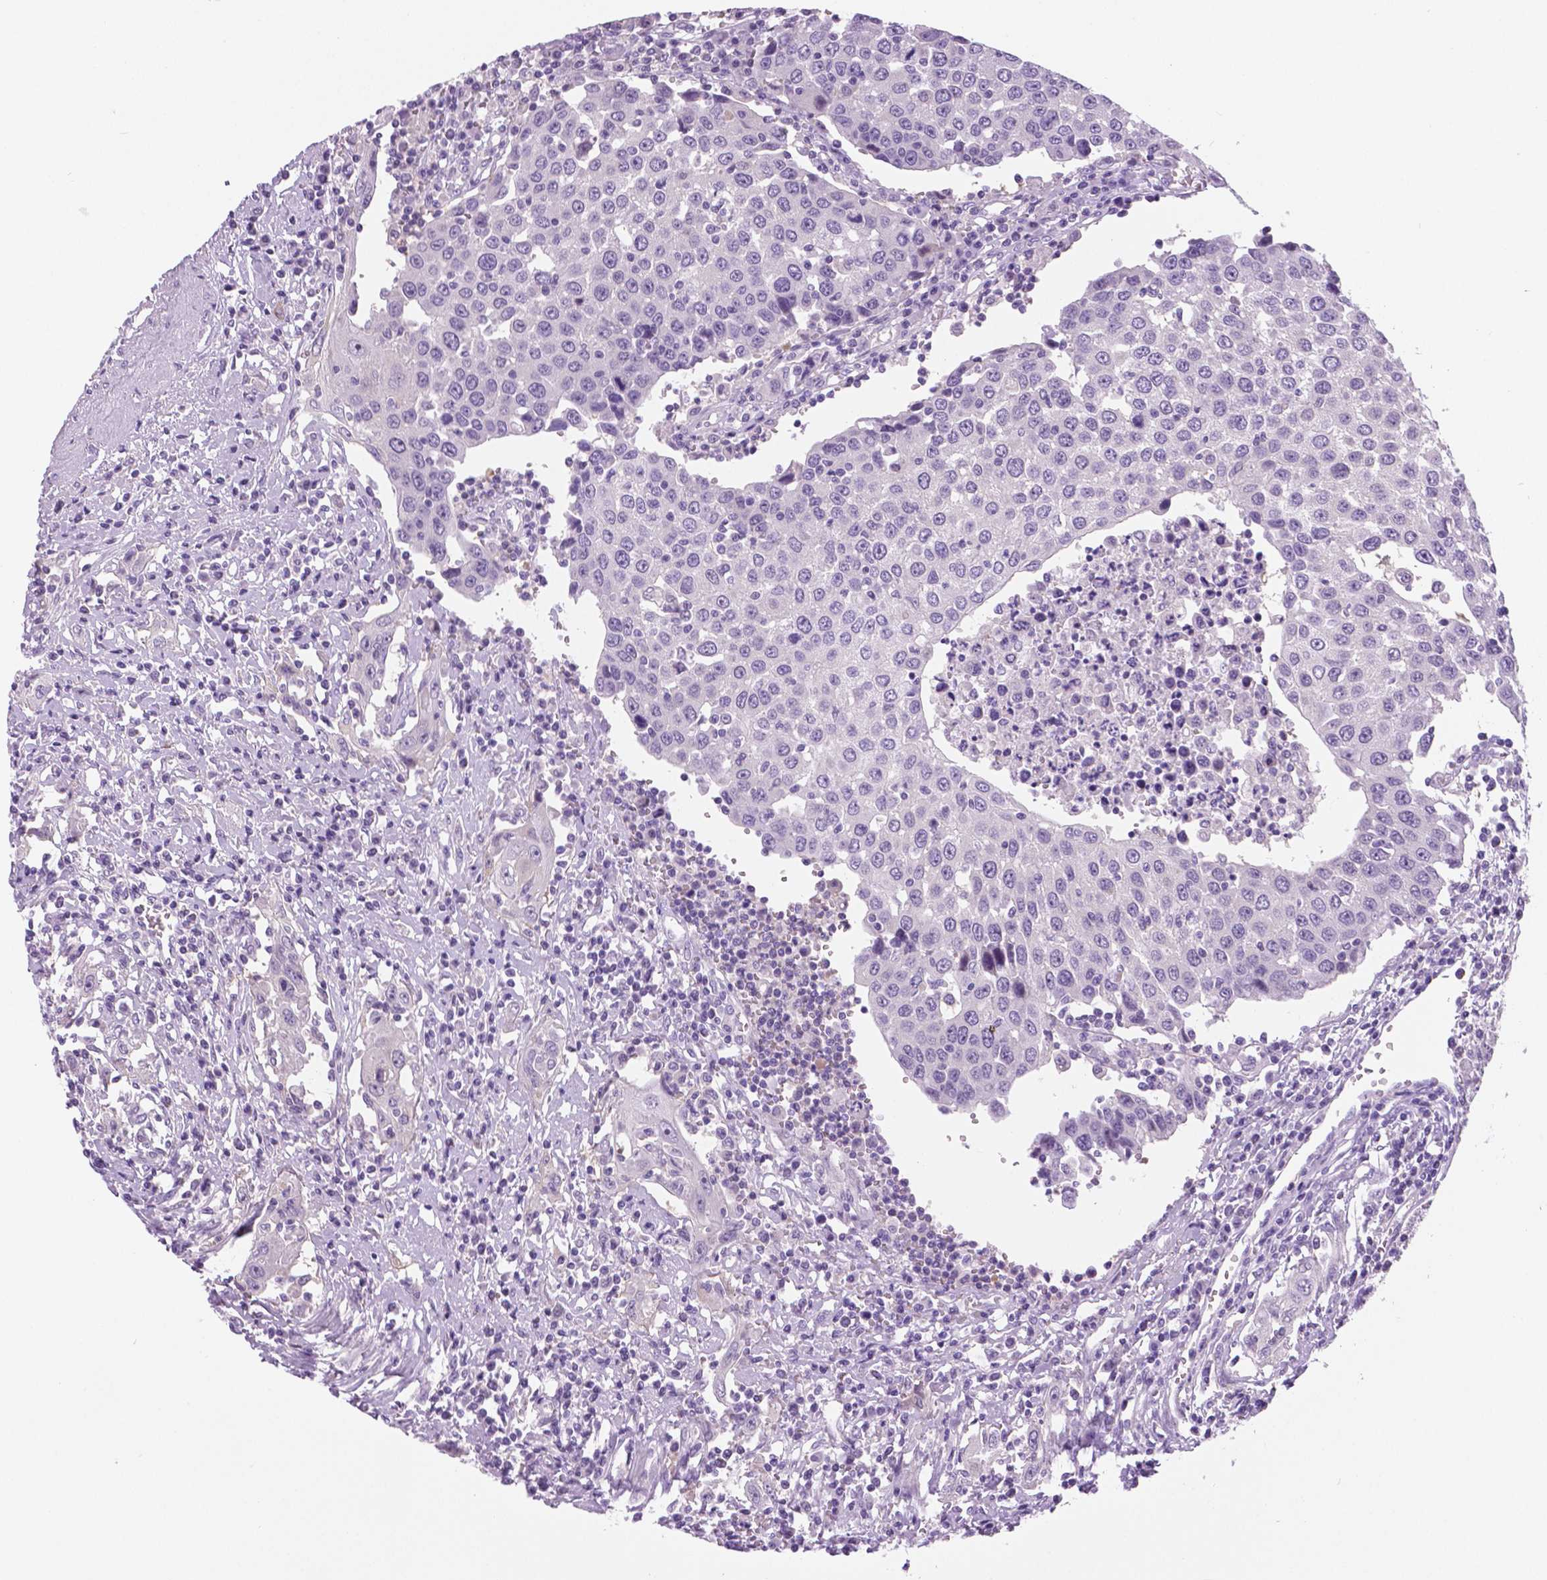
{"staining": {"intensity": "negative", "quantity": "none", "location": "none"}, "tissue": "urothelial cancer", "cell_type": "Tumor cells", "image_type": "cancer", "snomed": [{"axis": "morphology", "description": "Urothelial carcinoma, High grade"}, {"axis": "topography", "description": "Urinary bladder"}], "caption": "High magnification brightfield microscopy of high-grade urothelial carcinoma stained with DAB (brown) and counterstained with hematoxylin (blue): tumor cells show no significant staining.", "gene": "TP53TG5", "patient": {"sex": "female", "age": 85}}